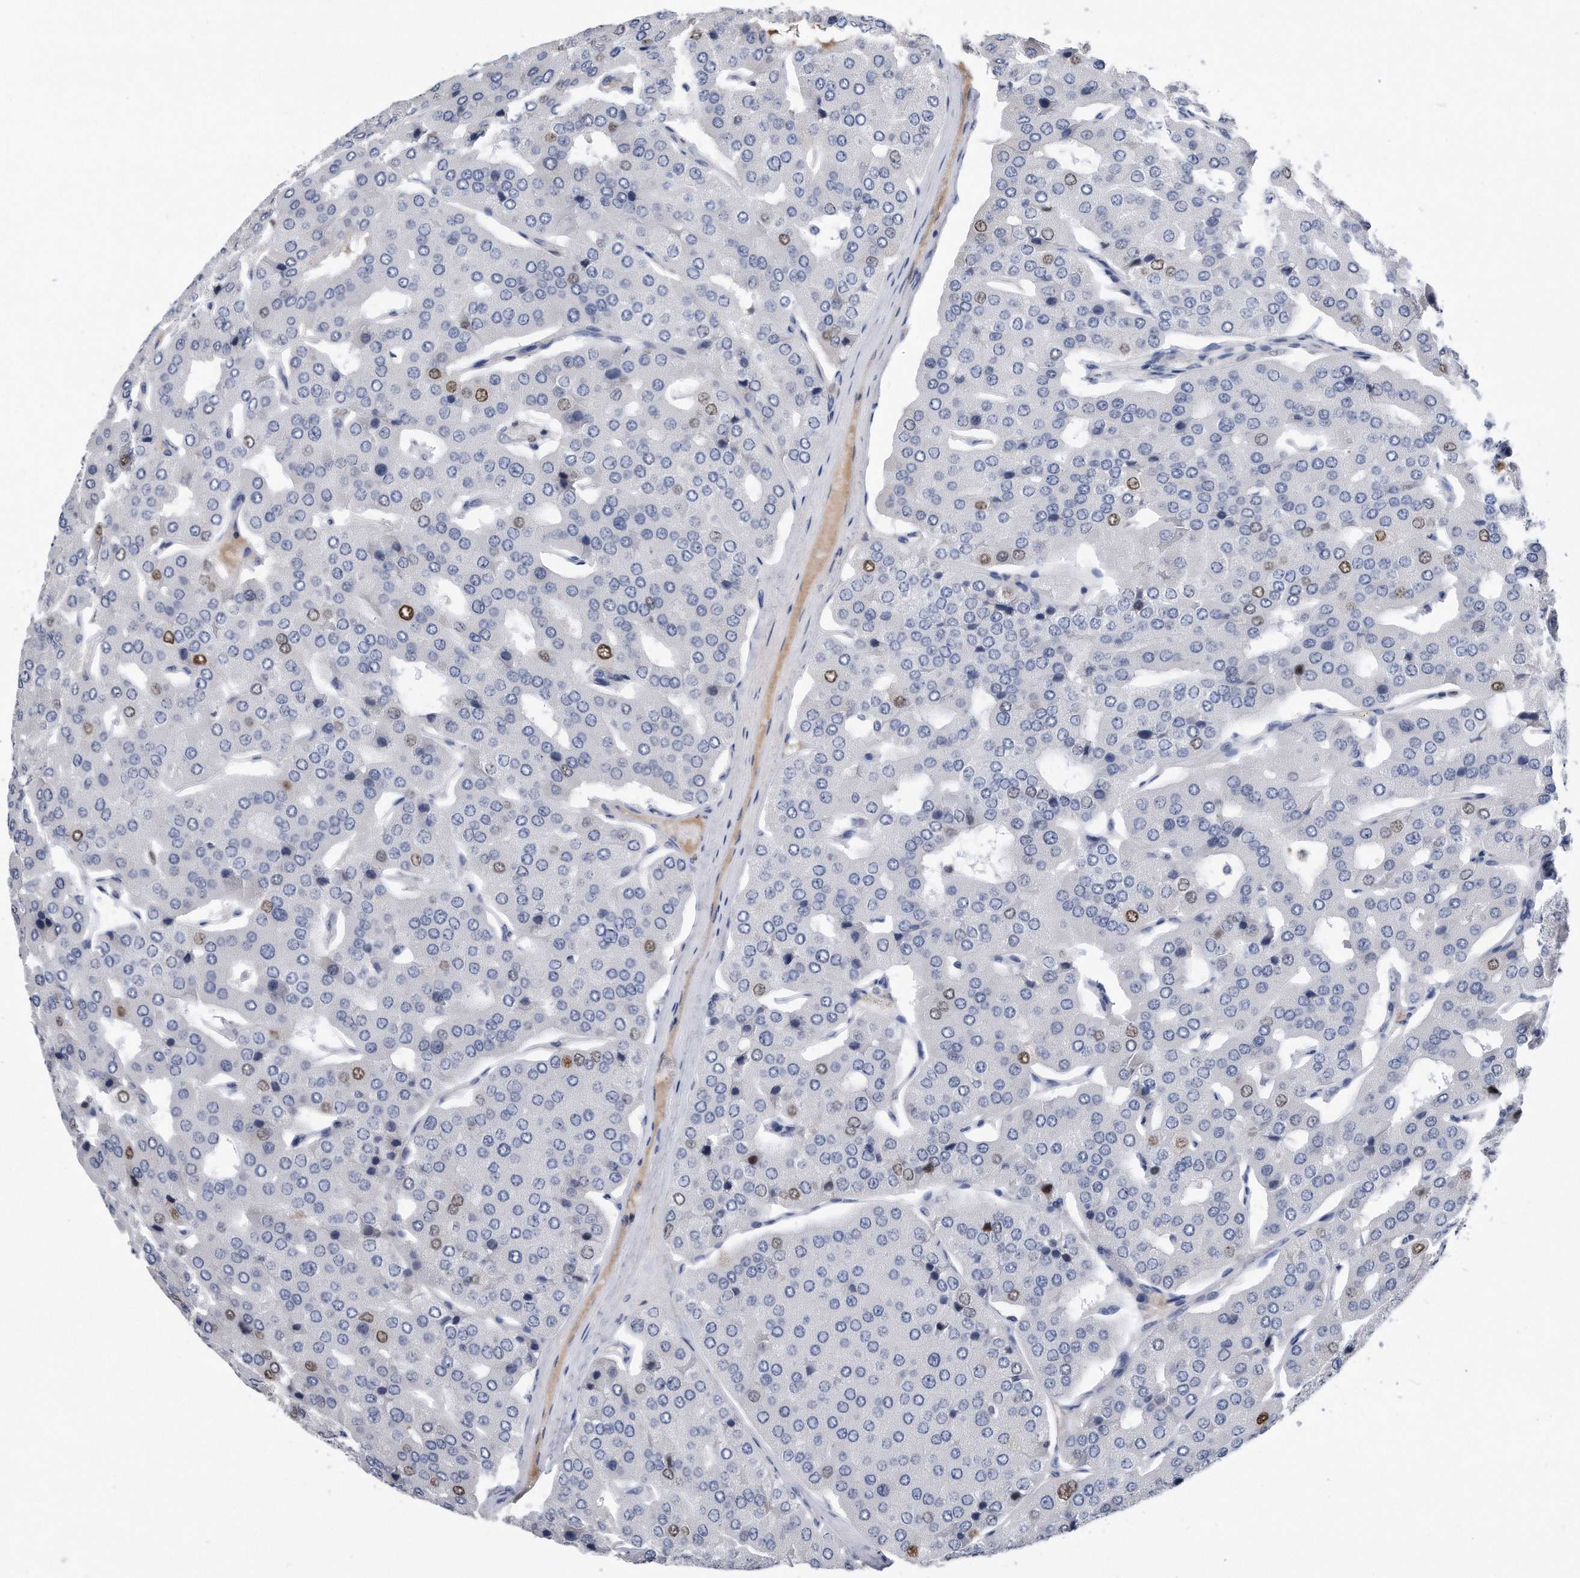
{"staining": {"intensity": "moderate", "quantity": "<25%", "location": "nuclear"}, "tissue": "parathyroid gland", "cell_type": "Glandular cells", "image_type": "normal", "snomed": [{"axis": "morphology", "description": "Normal tissue, NOS"}, {"axis": "morphology", "description": "Adenoma, NOS"}, {"axis": "topography", "description": "Parathyroid gland"}], "caption": "This micrograph reveals IHC staining of unremarkable human parathyroid gland, with low moderate nuclear staining in about <25% of glandular cells.", "gene": "PCNA", "patient": {"sex": "female", "age": 86}}